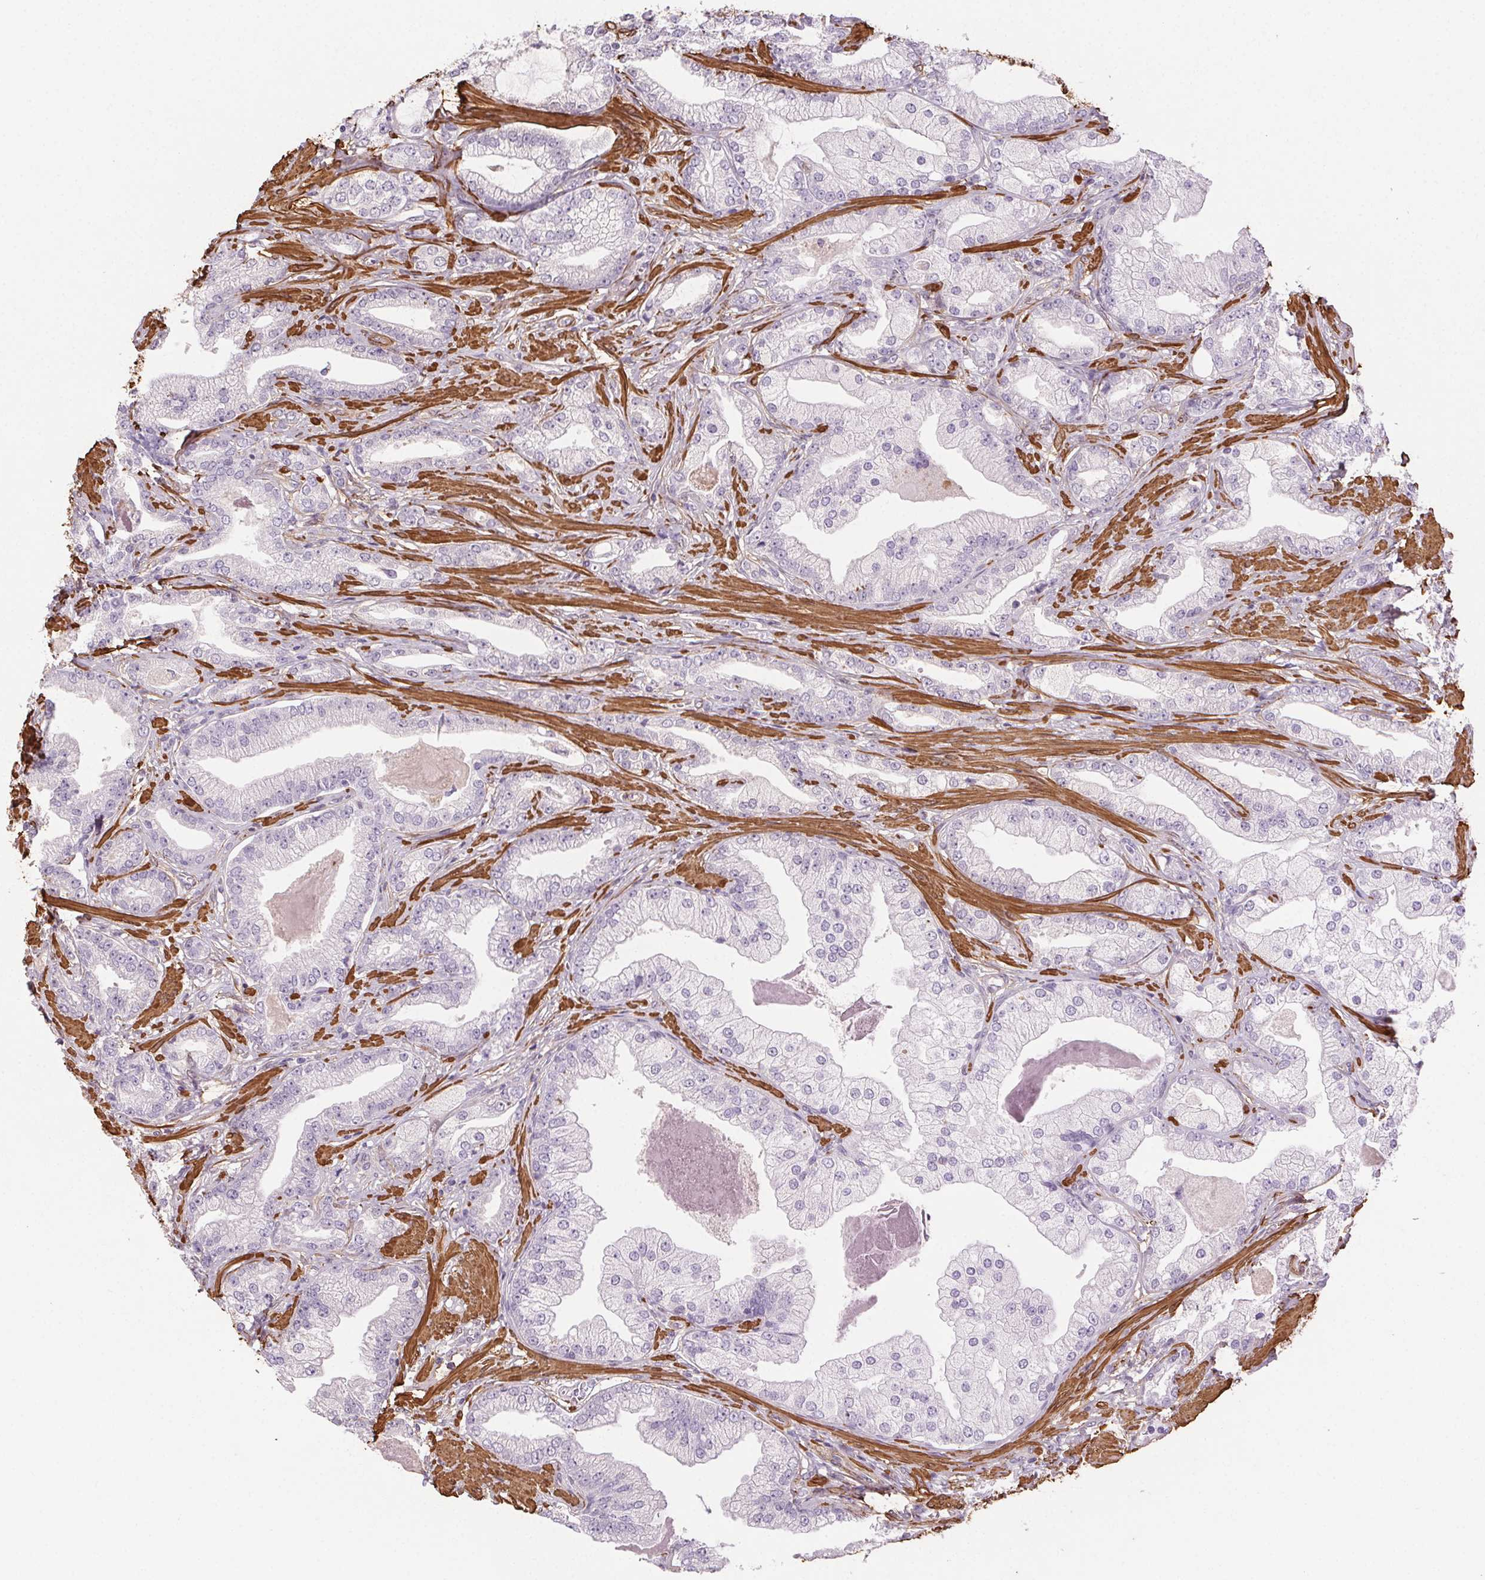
{"staining": {"intensity": "negative", "quantity": "none", "location": "none"}, "tissue": "prostate cancer", "cell_type": "Tumor cells", "image_type": "cancer", "snomed": [{"axis": "morphology", "description": "Adenocarcinoma, Low grade"}, {"axis": "topography", "description": "Prostate"}], "caption": "Prostate adenocarcinoma (low-grade) stained for a protein using immunohistochemistry exhibits no expression tumor cells.", "gene": "GPX8", "patient": {"sex": "male", "age": 61}}